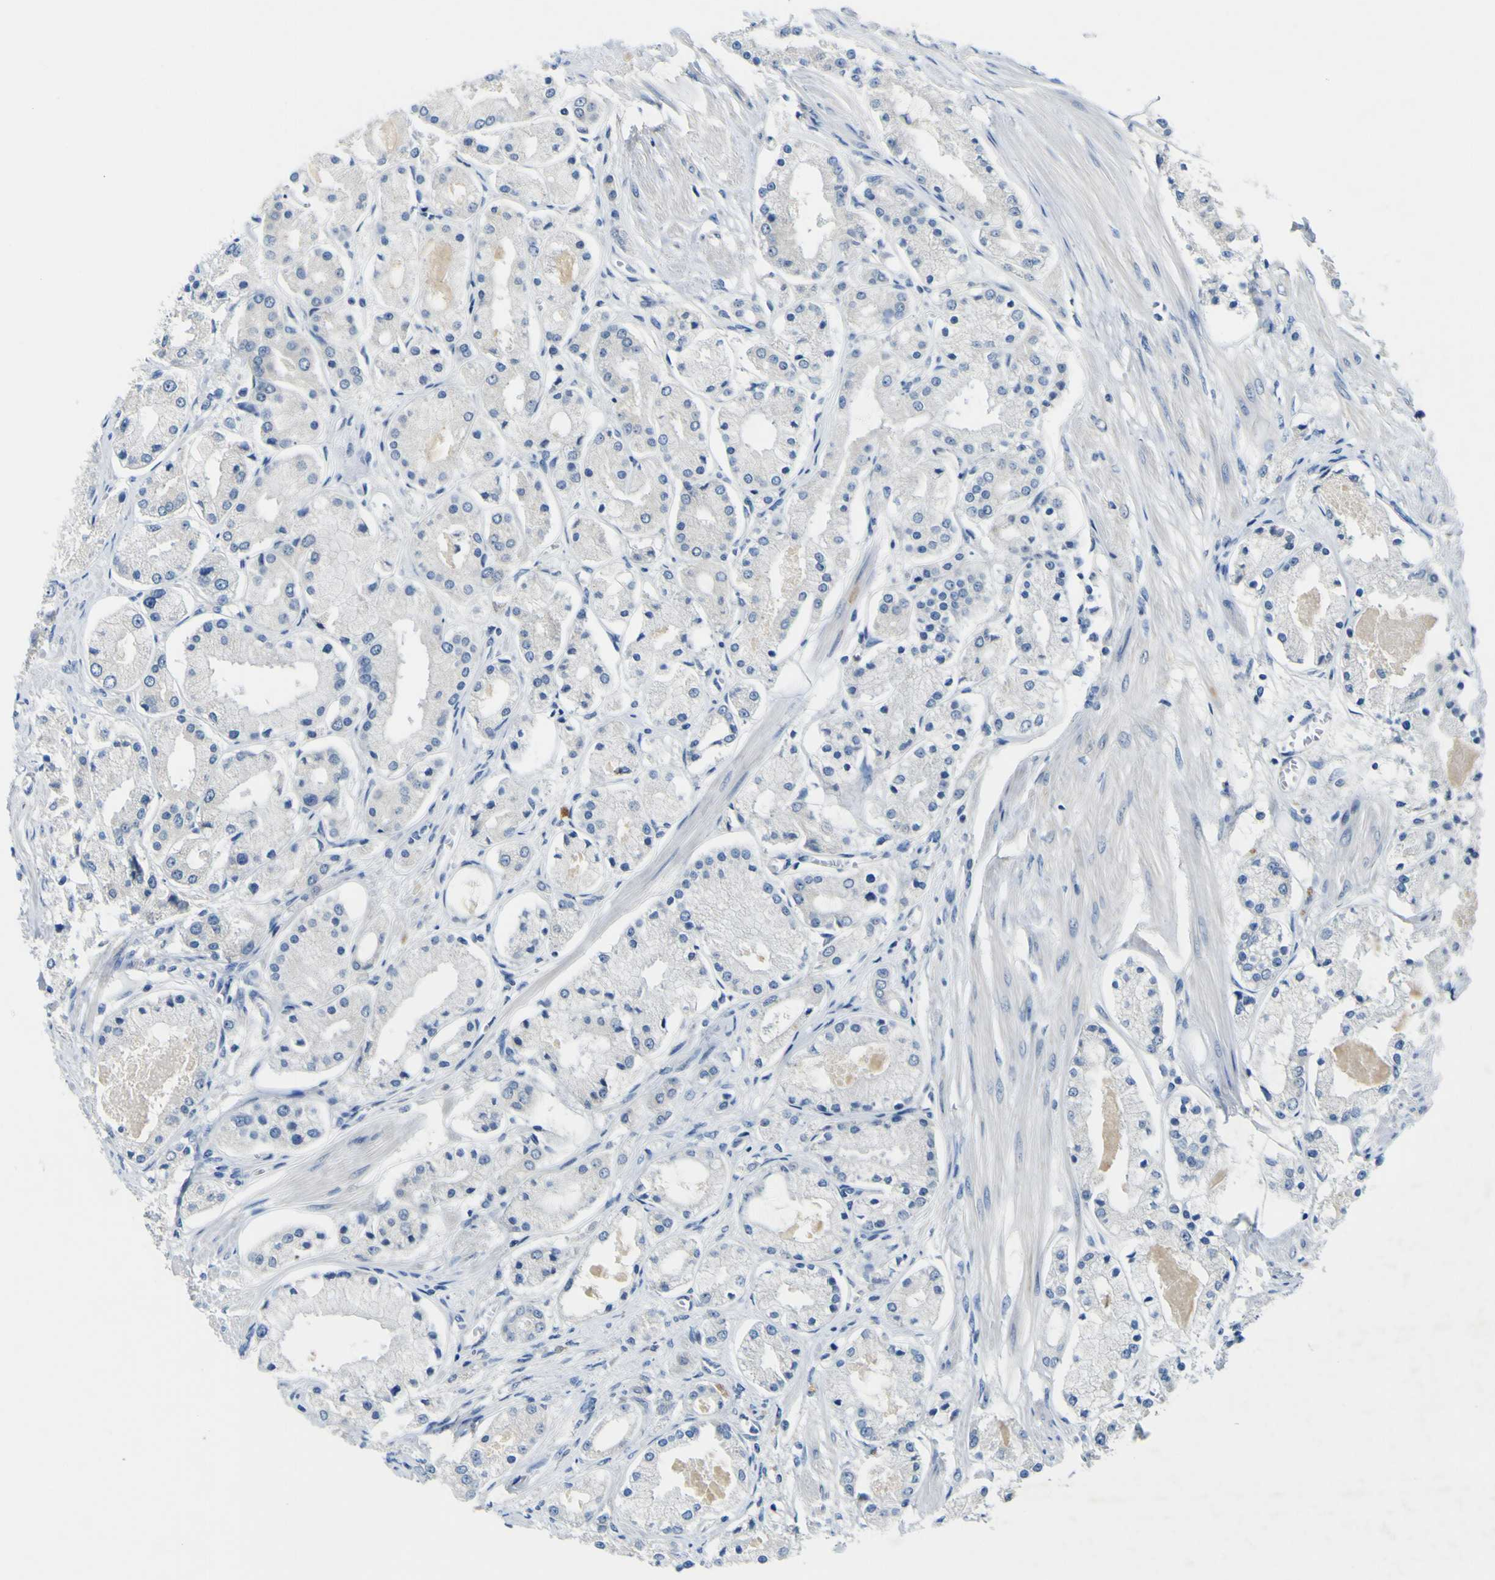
{"staining": {"intensity": "negative", "quantity": "none", "location": "none"}, "tissue": "prostate cancer", "cell_type": "Tumor cells", "image_type": "cancer", "snomed": [{"axis": "morphology", "description": "Adenocarcinoma, High grade"}, {"axis": "topography", "description": "Prostate"}], "caption": "Tumor cells are negative for protein expression in human prostate adenocarcinoma (high-grade). (IHC, brightfield microscopy, high magnification).", "gene": "LDLR", "patient": {"sex": "male", "age": 66}}